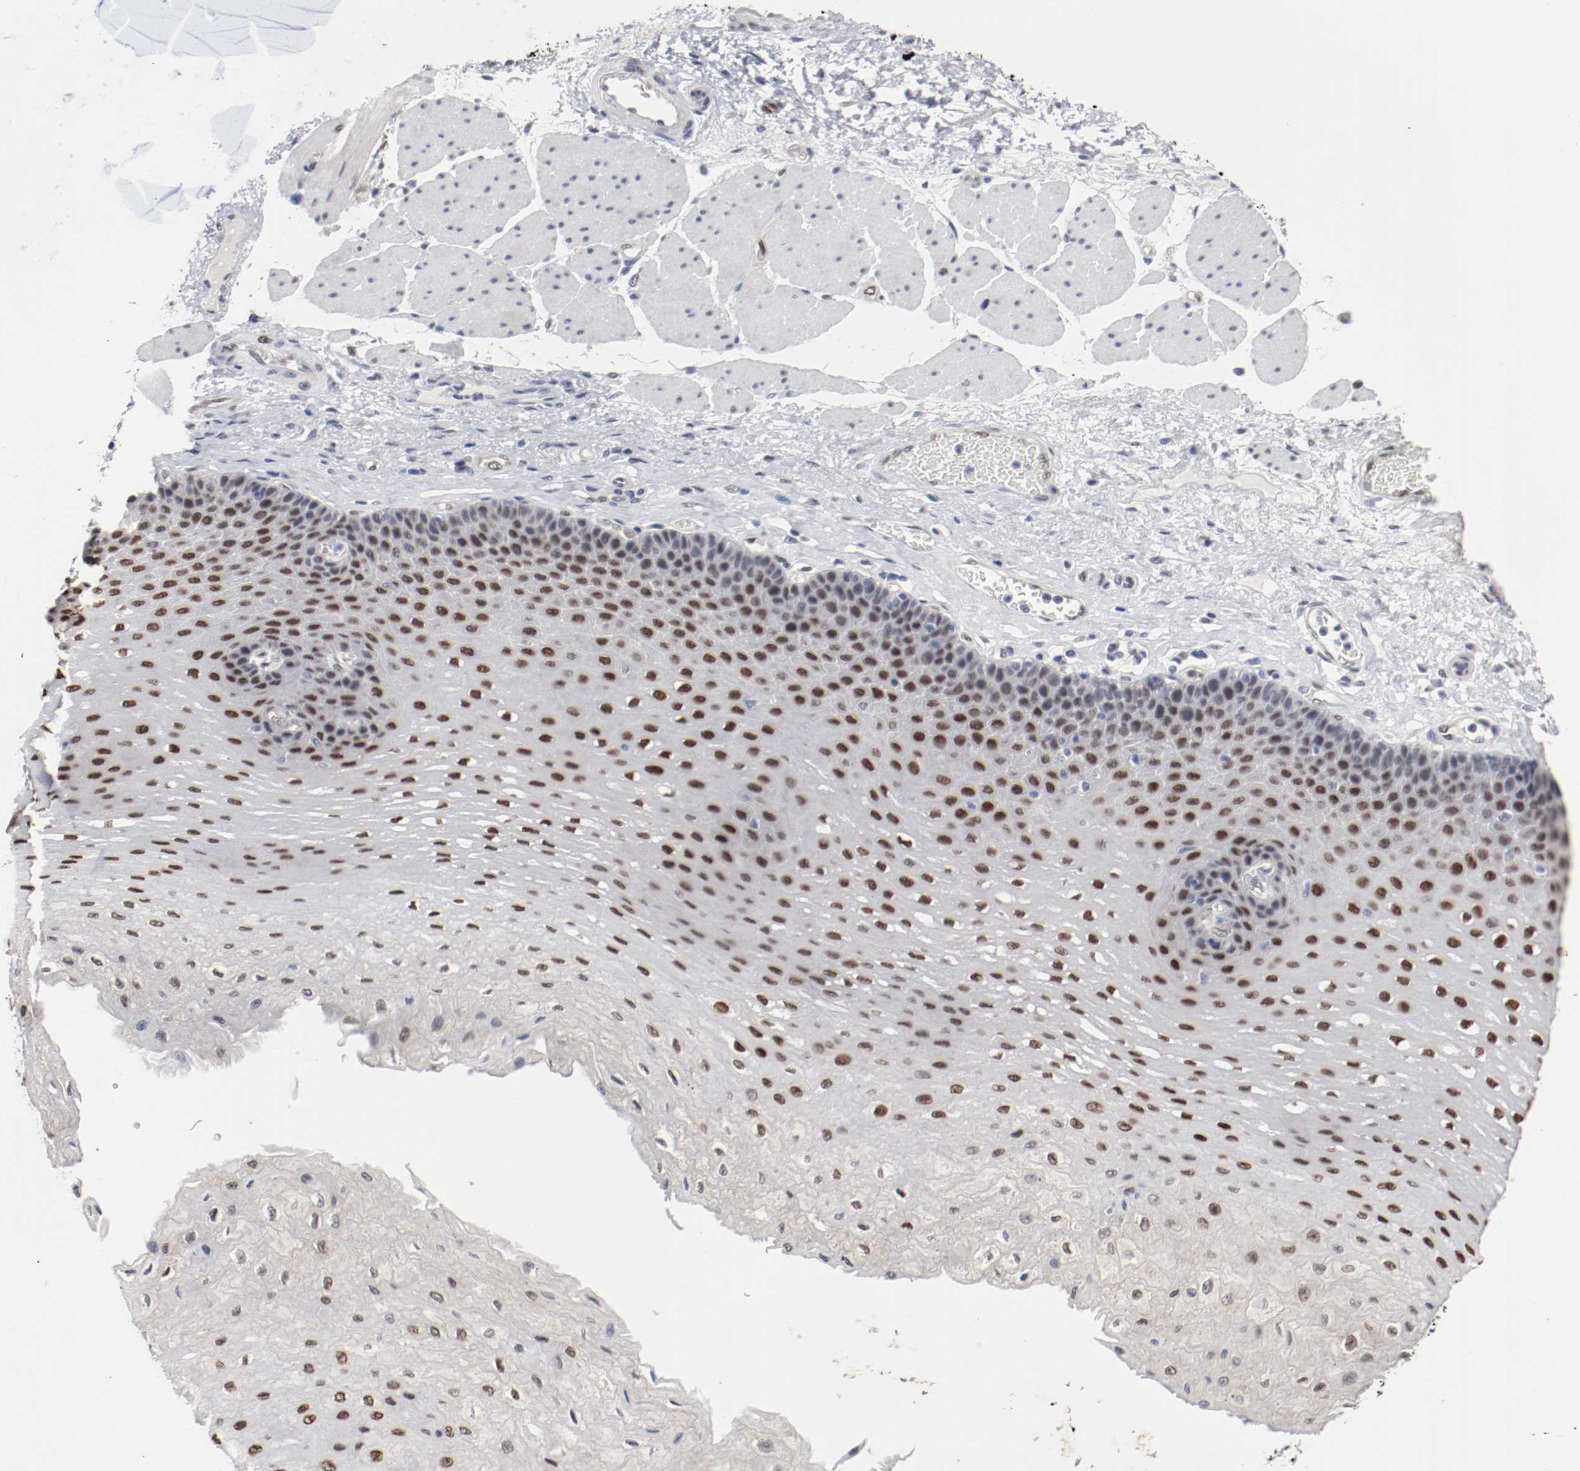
{"staining": {"intensity": "strong", "quantity": ">75%", "location": "nuclear"}, "tissue": "esophagus", "cell_type": "Squamous epithelial cells", "image_type": "normal", "snomed": [{"axis": "morphology", "description": "Normal tissue, NOS"}, {"axis": "topography", "description": "Esophagus"}], "caption": "IHC histopathology image of normal esophagus stained for a protein (brown), which exhibits high levels of strong nuclear positivity in about >75% of squamous epithelial cells.", "gene": "FOSL2", "patient": {"sex": "female", "age": 72}}